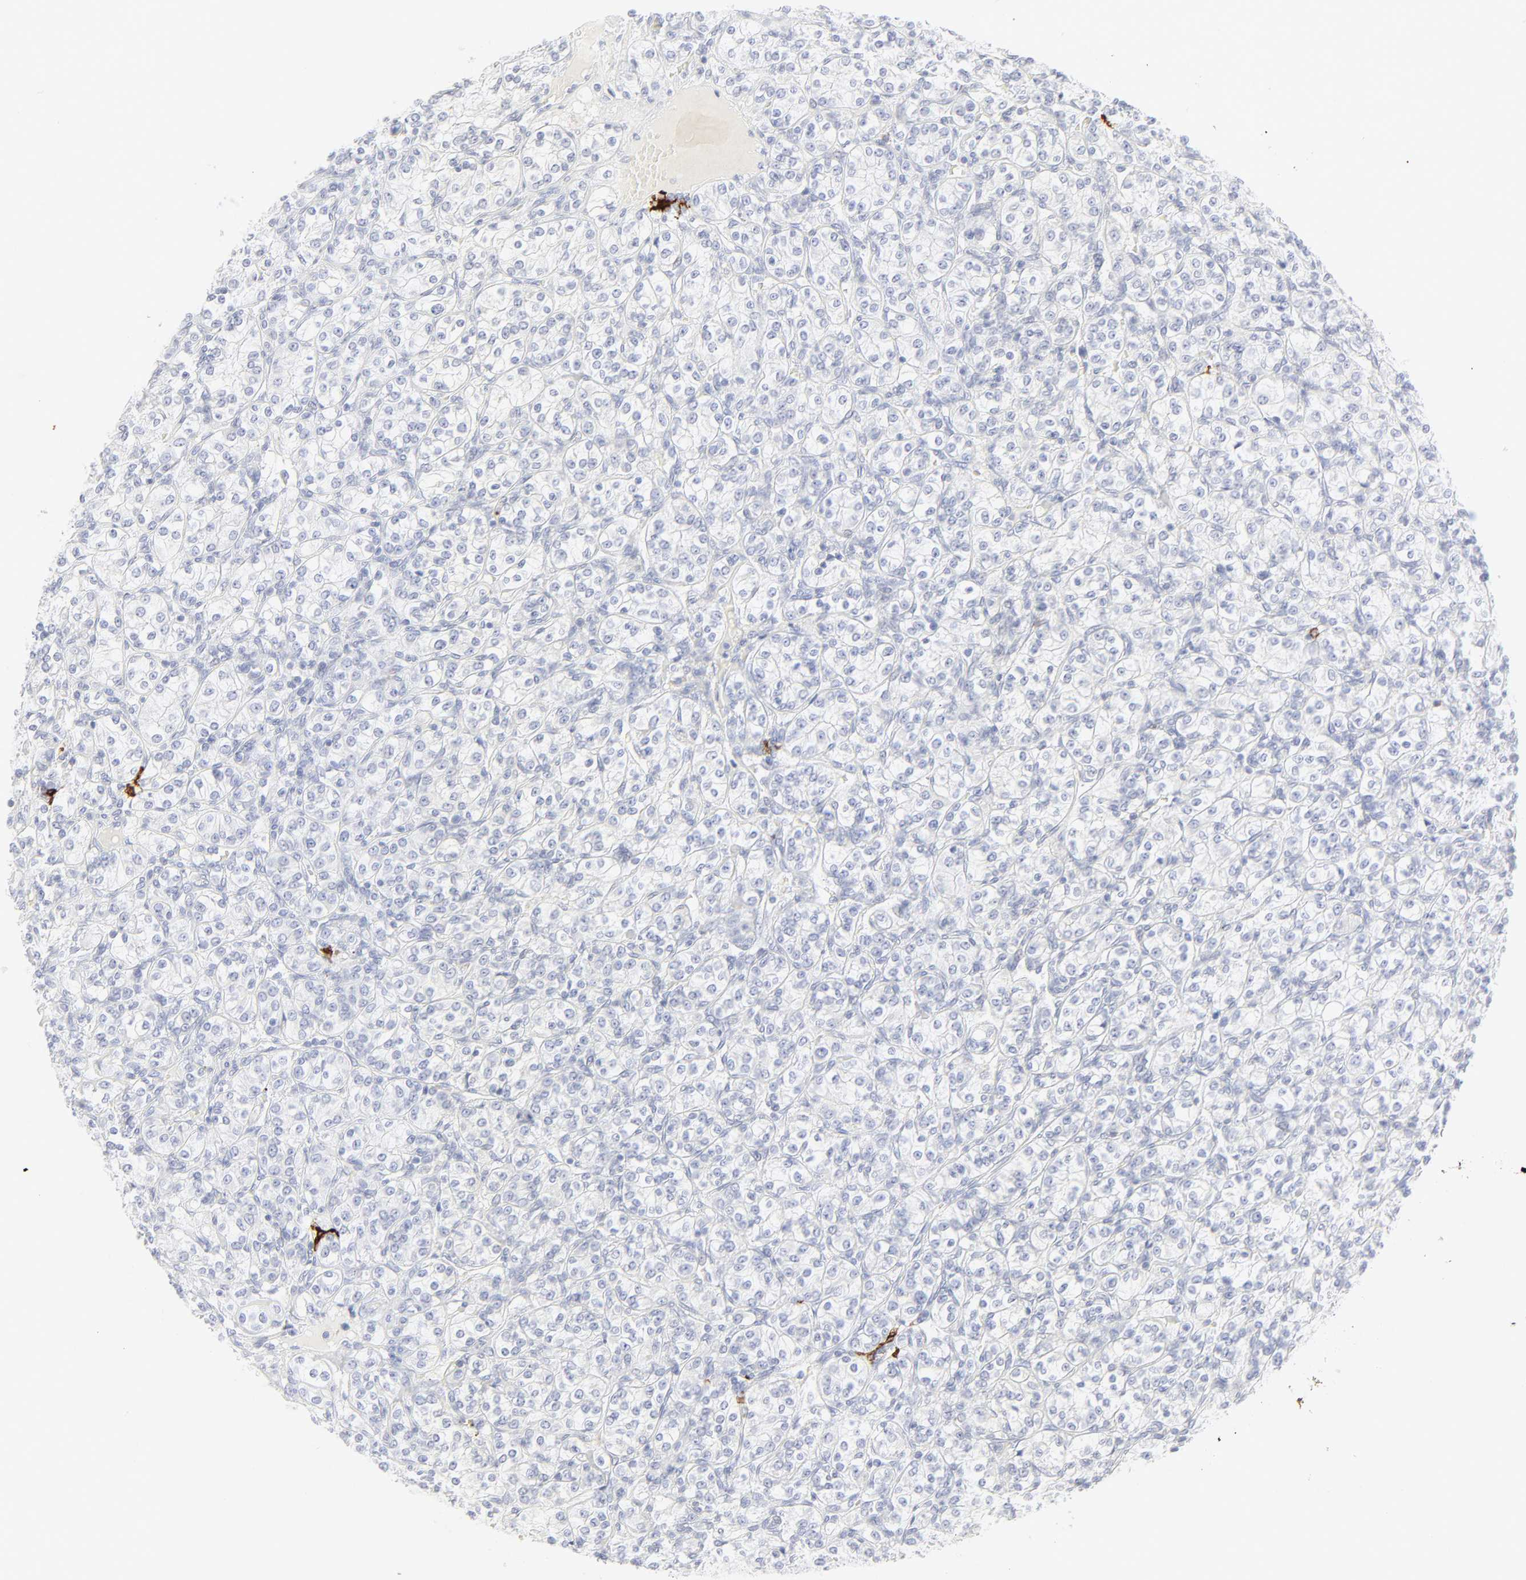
{"staining": {"intensity": "negative", "quantity": "none", "location": "none"}, "tissue": "renal cancer", "cell_type": "Tumor cells", "image_type": "cancer", "snomed": [{"axis": "morphology", "description": "Adenocarcinoma, NOS"}, {"axis": "topography", "description": "Kidney"}], "caption": "High power microscopy photomicrograph of an immunohistochemistry (IHC) image of adenocarcinoma (renal), revealing no significant positivity in tumor cells.", "gene": "CCR7", "patient": {"sex": "male", "age": 77}}